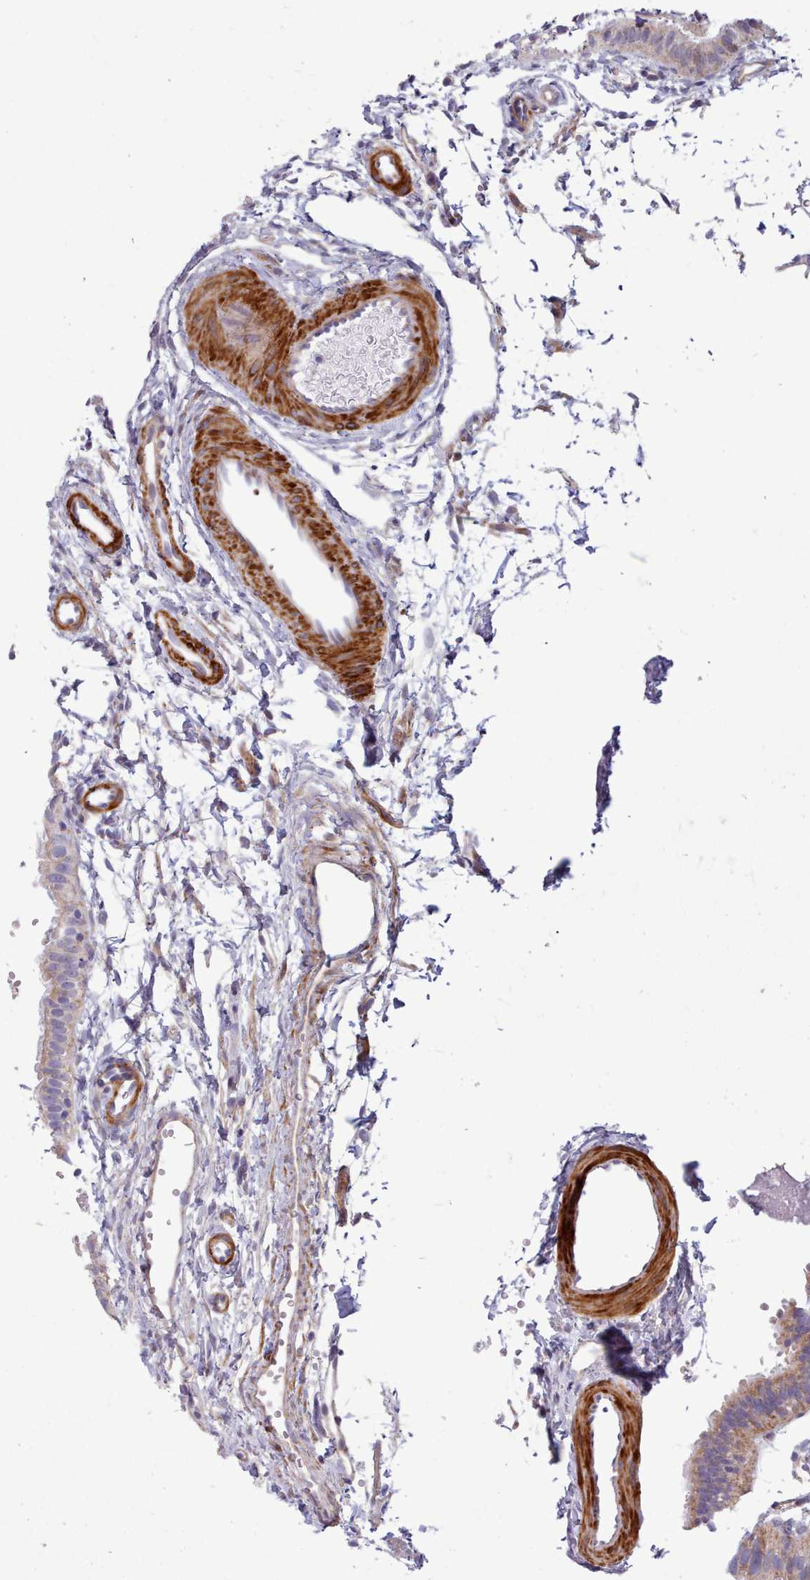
{"staining": {"intensity": "moderate", "quantity": "25%-75%", "location": "cytoplasmic/membranous"}, "tissue": "fallopian tube", "cell_type": "Glandular cells", "image_type": "normal", "snomed": [{"axis": "morphology", "description": "Normal tissue, NOS"}, {"axis": "topography", "description": "Fallopian tube"}], "caption": "This is a histology image of IHC staining of benign fallopian tube, which shows moderate expression in the cytoplasmic/membranous of glandular cells.", "gene": "MRPL21", "patient": {"sex": "female", "age": 35}}